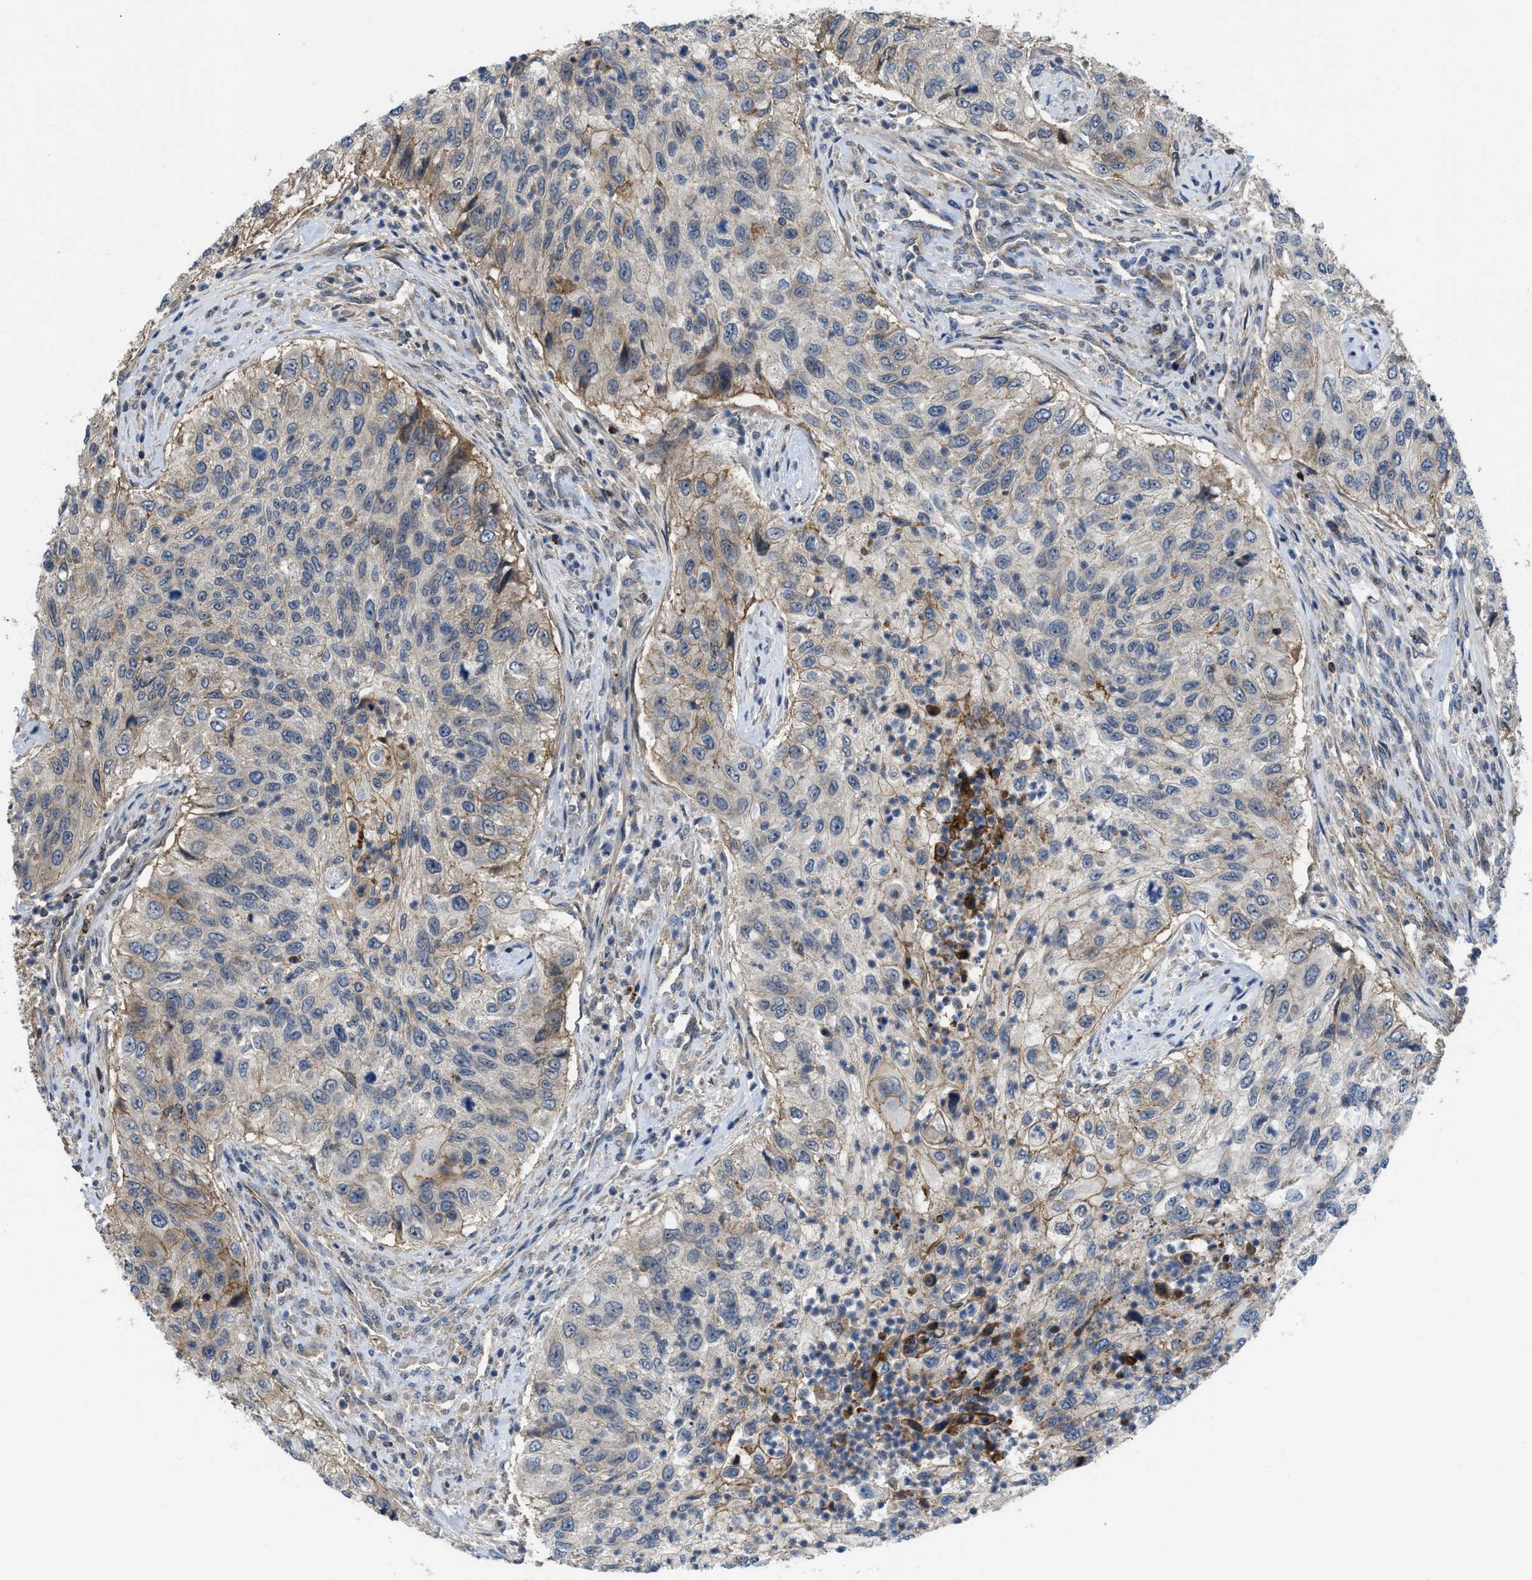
{"staining": {"intensity": "moderate", "quantity": "<25%", "location": "cytoplasmic/membranous"}, "tissue": "urothelial cancer", "cell_type": "Tumor cells", "image_type": "cancer", "snomed": [{"axis": "morphology", "description": "Urothelial carcinoma, High grade"}, {"axis": "topography", "description": "Urinary bladder"}], "caption": "IHC staining of urothelial carcinoma (high-grade), which shows low levels of moderate cytoplasmic/membranous expression in approximately <25% of tumor cells indicating moderate cytoplasmic/membranous protein positivity. The staining was performed using DAB (brown) for protein detection and nuclei were counterstained in hematoxylin (blue).", "gene": "GPATCH2L", "patient": {"sex": "female", "age": 60}}